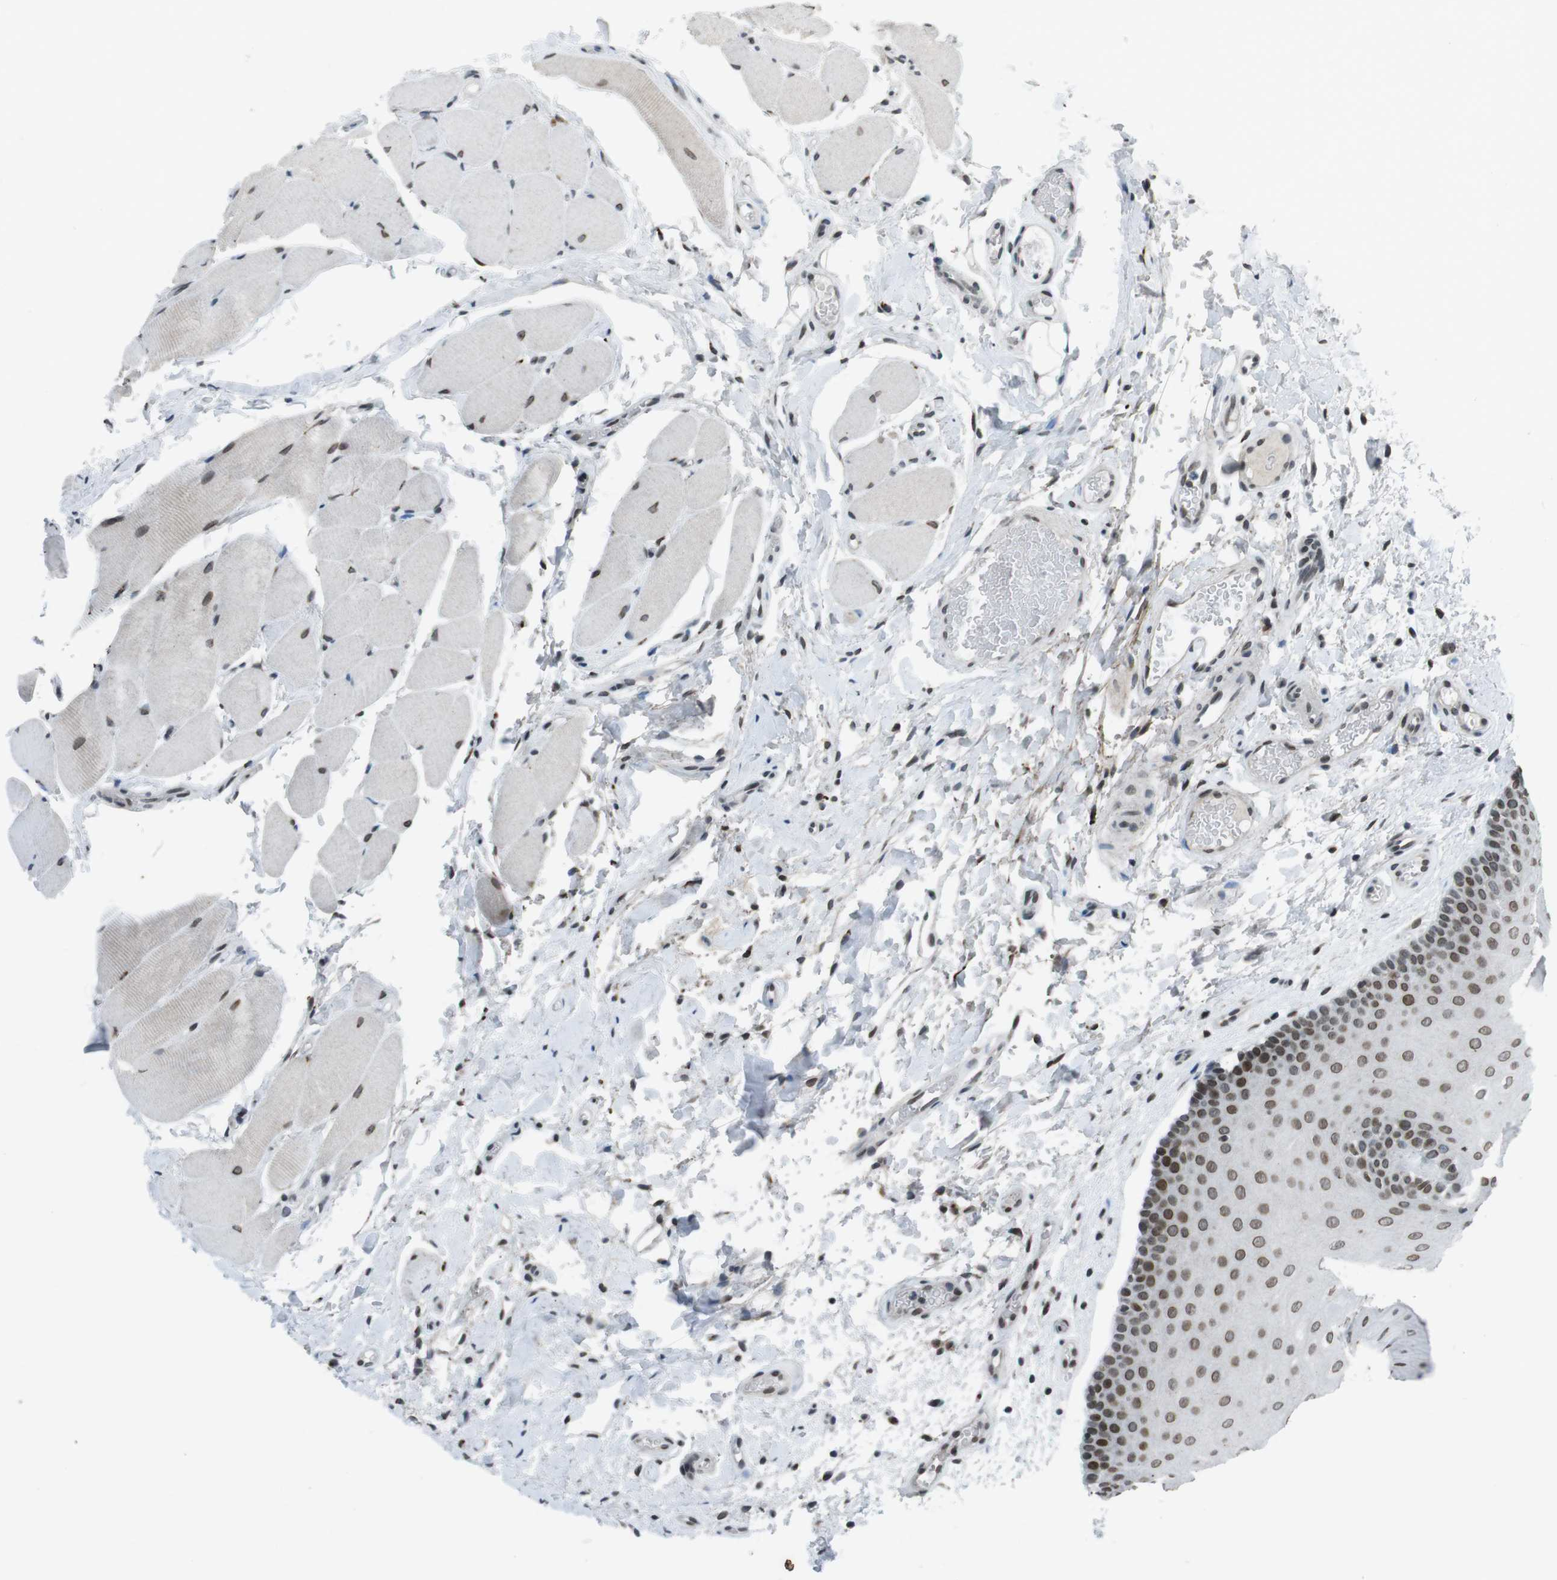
{"staining": {"intensity": "moderate", "quantity": ">75%", "location": "cytoplasmic/membranous,nuclear"}, "tissue": "oral mucosa", "cell_type": "Squamous epithelial cells", "image_type": "normal", "snomed": [{"axis": "morphology", "description": "Normal tissue, NOS"}, {"axis": "topography", "description": "Skeletal muscle"}, {"axis": "topography", "description": "Oral tissue"}], "caption": "Squamous epithelial cells display medium levels of moderate cytoplasmic/membranous,nuclear staining in approximately >75% of cells in normal oral mucosa. (brown staining indicates protein expression, while blue staining denotes nuclei).", "gene": "MAD1L1", "patient": {"sex": "male", "age": 58}}